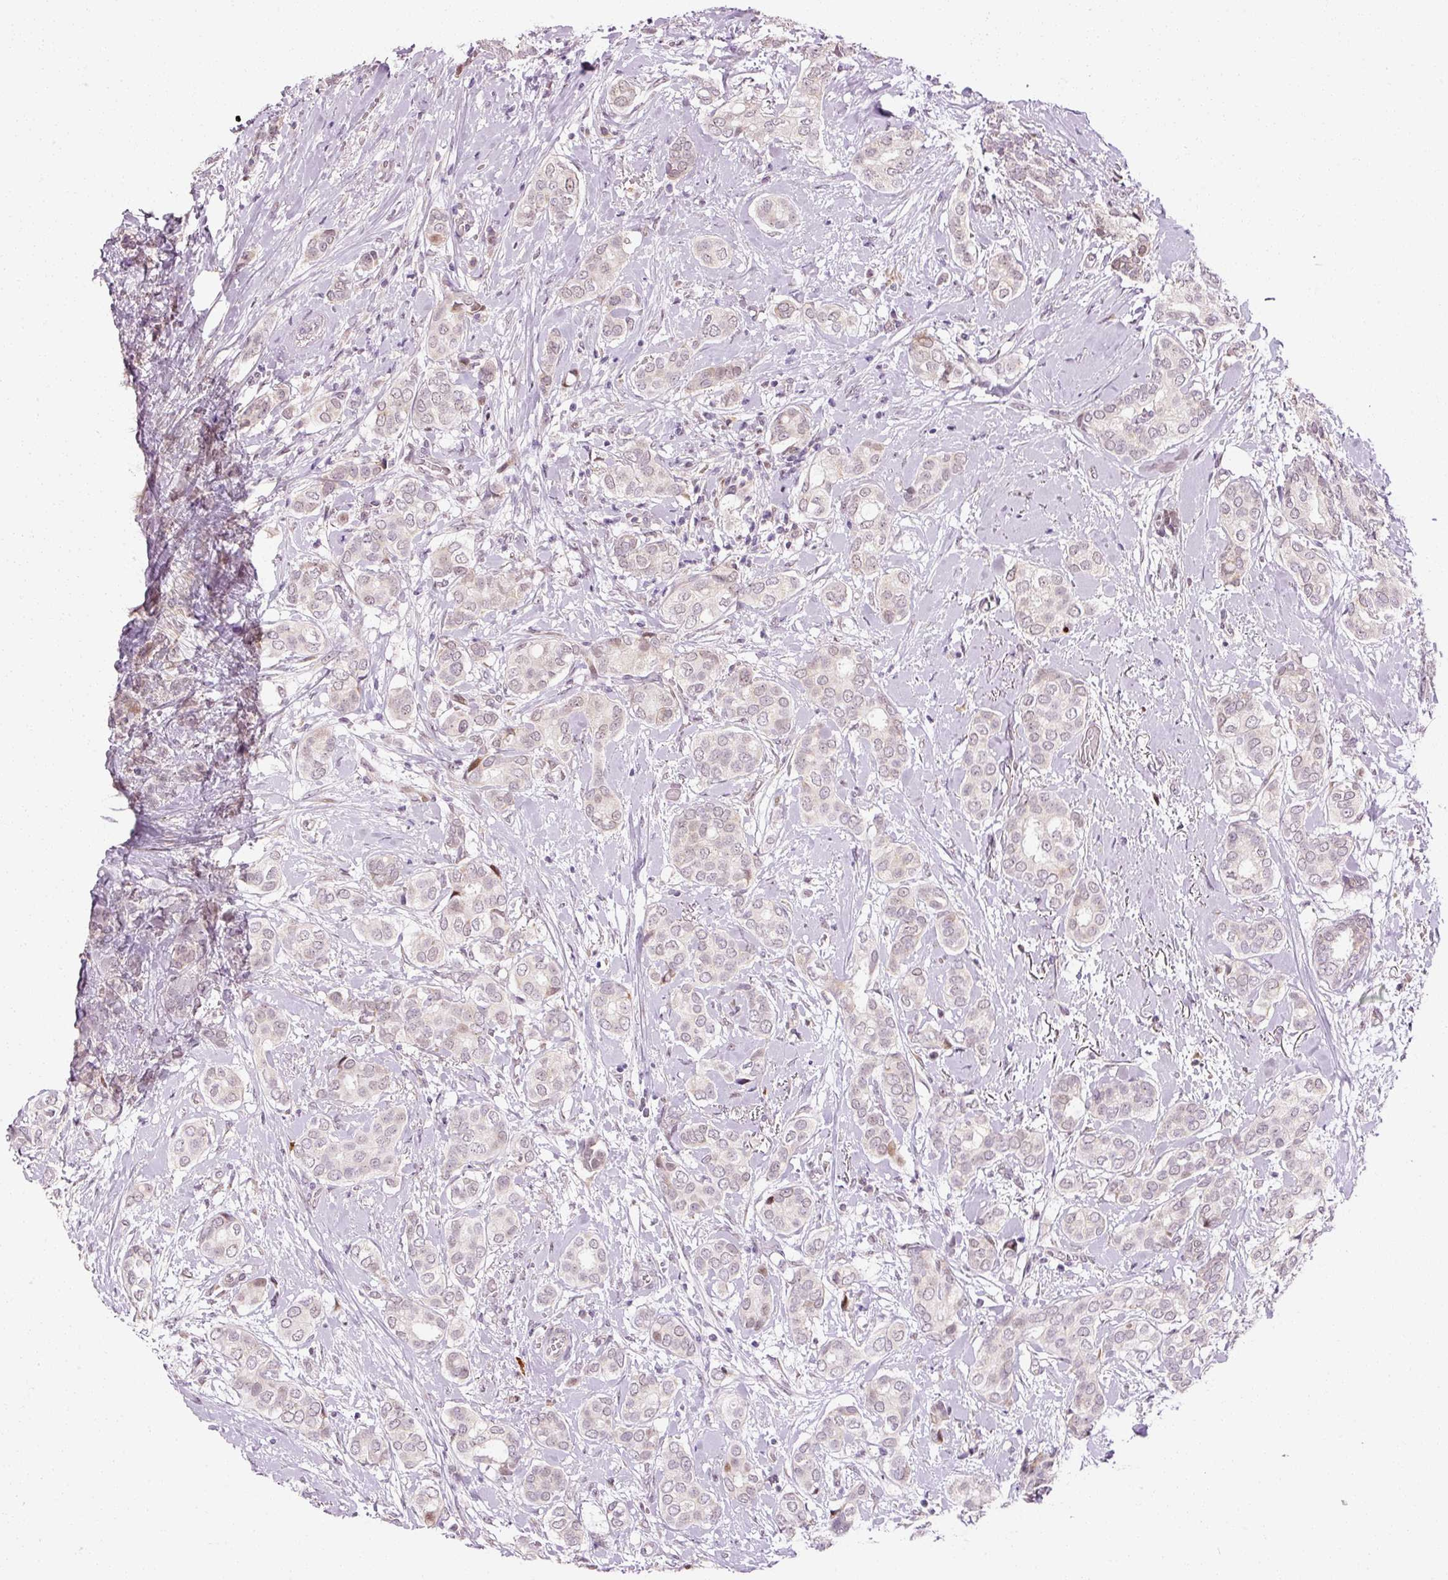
{"staining": {"intensity": "negative", "quantity": "none", "location": "none"}, "tissue": "breast cancer", "cell_type": "Tumor cells", "image_type": "cancer", "snomed": [{"axis": "morphology", "description": "Duct carcinoma"}, {"axis": "topography", "description": "Breast"}], "caption": "The histopathology image demonstrates no staining of tumor cells in breast cancer (invasive ductal carcinoma).", "gene": "ANKRD20A1", "patient": {"sex": "female", "age": 73}}